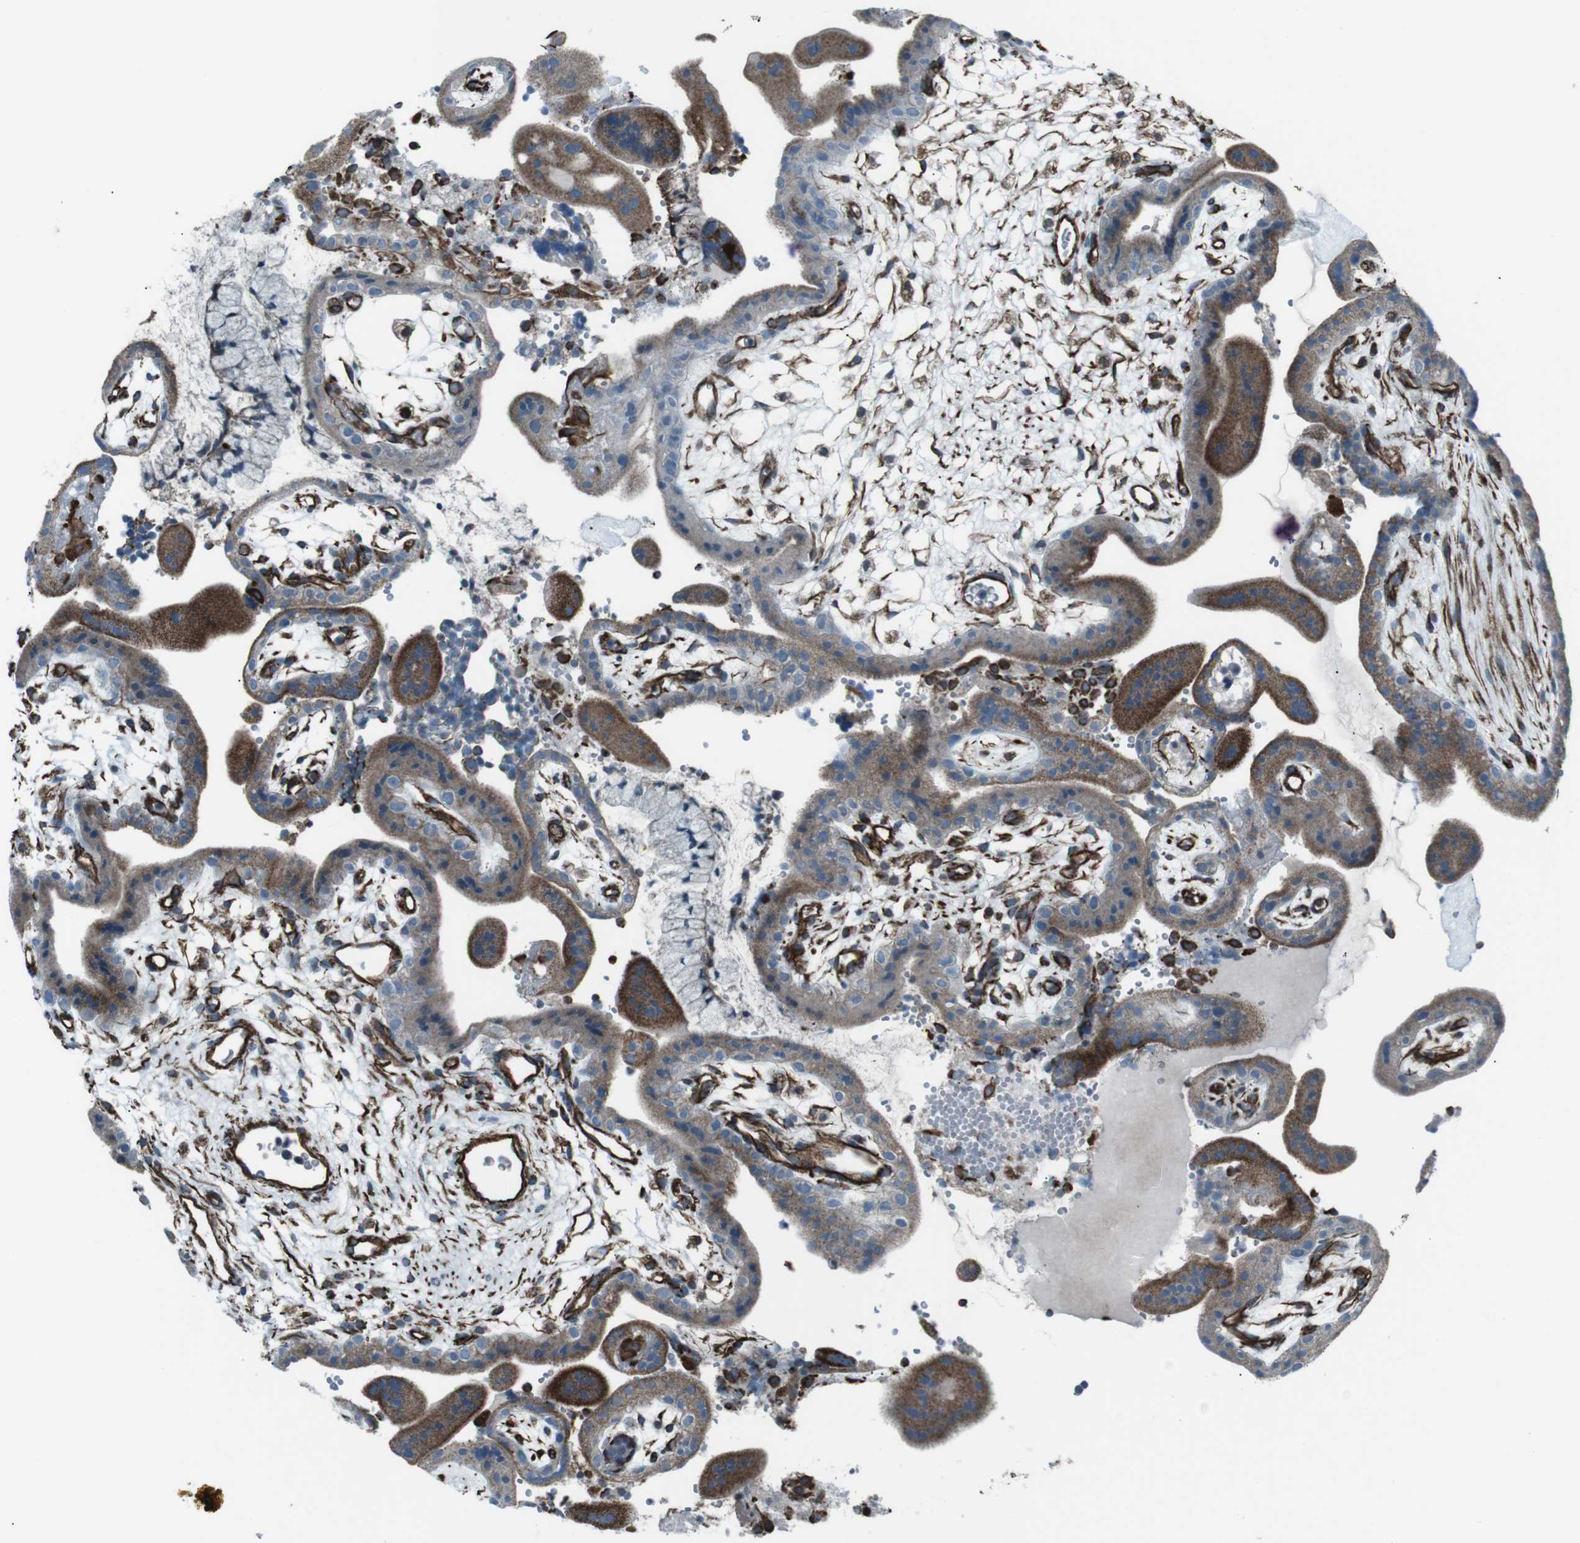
{"staining": {"intensity": "moderate", "quantity": ">75%", "location": "cytoplasmic/membranous"}, "tissue": "placenta", "cell_type": "Trophoblastic cells", "image_type": "normal", "snomed": [{"axis": "morphology", "description": "Normal tissue, NOS"}, {"axis": "topography", "description": "Placenta"}], "caption": "Unremarkable placenta shows moderate cytoplasmic/membranous staining in approximately >75% of trophoblastic cells Using DAB (3,3'-diaminobenzidine) (brown) and hematoxylin (blue) stains, captured at high magnification using brightfield microscopy..", "gene": "TMEM141", "patient": {"sex": "female", "age": 18}}